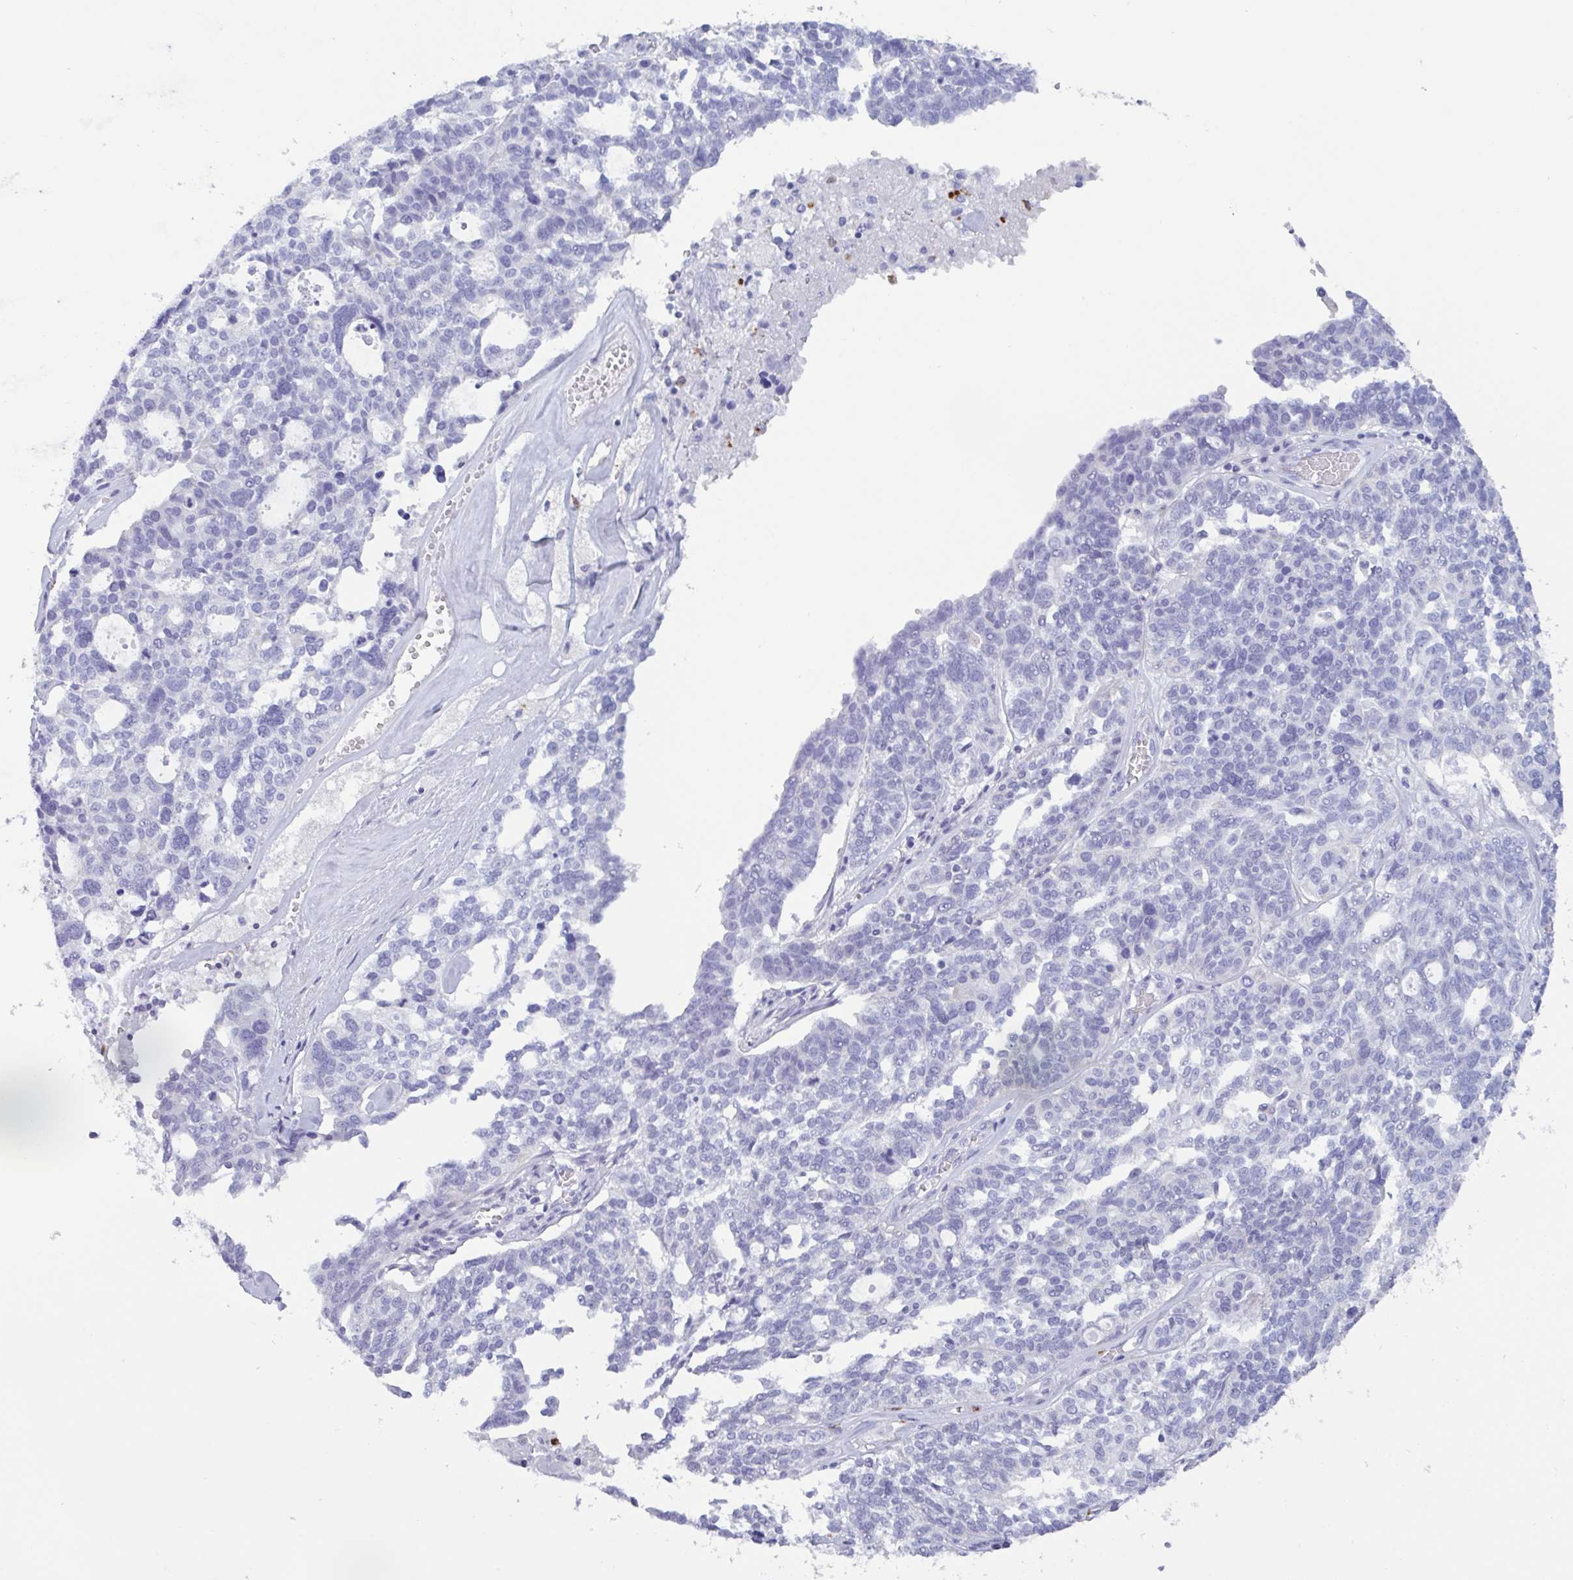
{"staining": {"intensity": "negative", "quantity": "none", "location": "none"}, "tissue": "ovarian cancer", "cell_type": "Tumor cells", "image_type": "cancer", "snomed": [{"axis": "morphology", "description": "Cystadenocarcinoma, serous, NOS"}, {"axis": "topography", "description": "Ovary"}], "caption": "A histopathology image of human serous cystadenocarcinoma (ovarian) is negative for staining in tumor cells.", "gene": "DTWD2", "patient": {"sex": "female", "age": 59}}